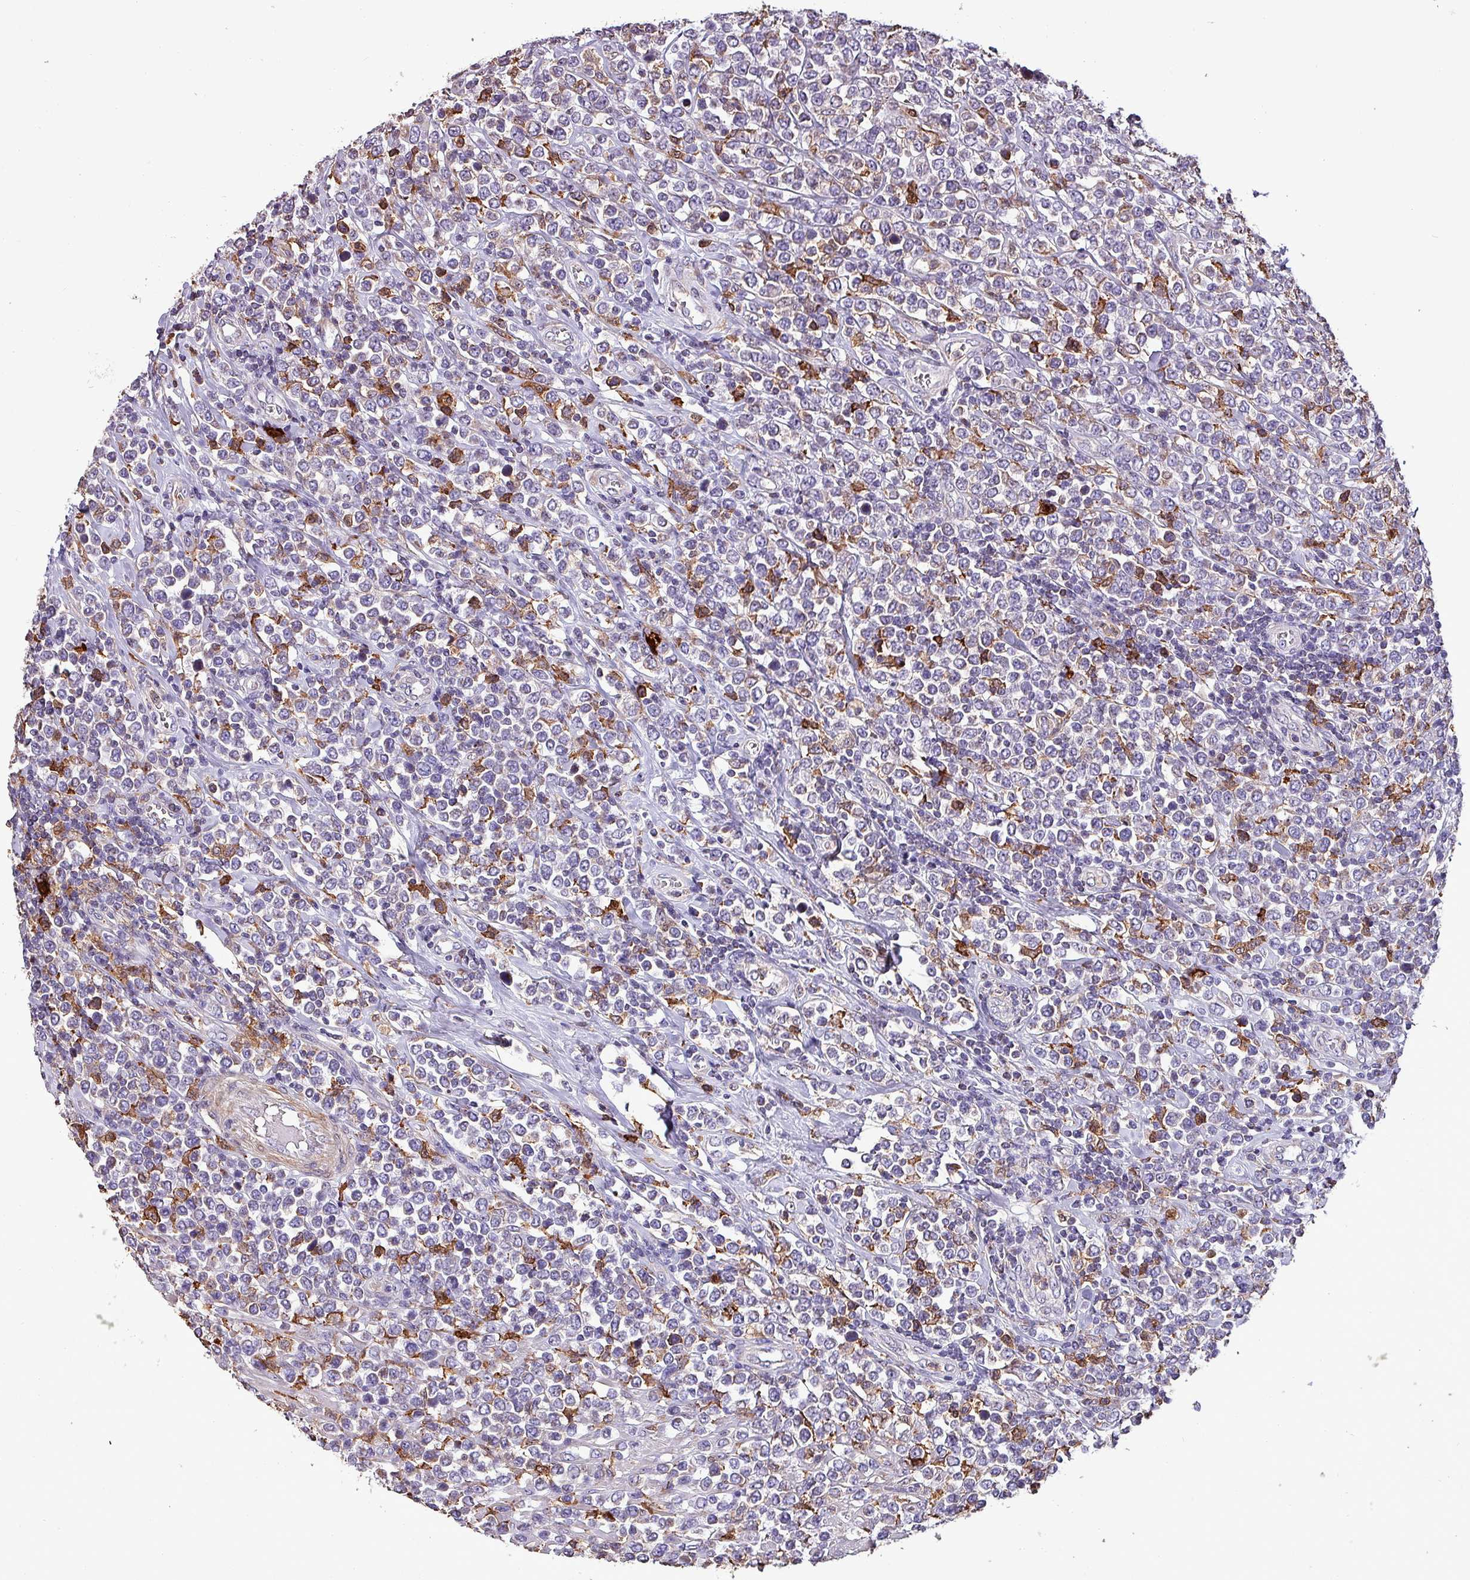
{"staining": {"intensity": "negative", "quantity": "none", "location": "none"}, "tissue": "lymphoma", "cell_type": "Tumor cells", "image_type": "cancer", "snomed": [{"axis": "morphology", "description": "Malignant lymphoma, non-Hodgkin's type, High grade"}, {"axis": "topography", "description": "Soft tissue"}], "caption": "A high-resolution image shows immunohistochemistry (IHC) staining of malignant lymphoma, non-Hodgkin's type (high-grade), which displays no significant positivity in tumor cells.", "gene": "SCIN", "patient": {"sex": "female", "age": 56}}